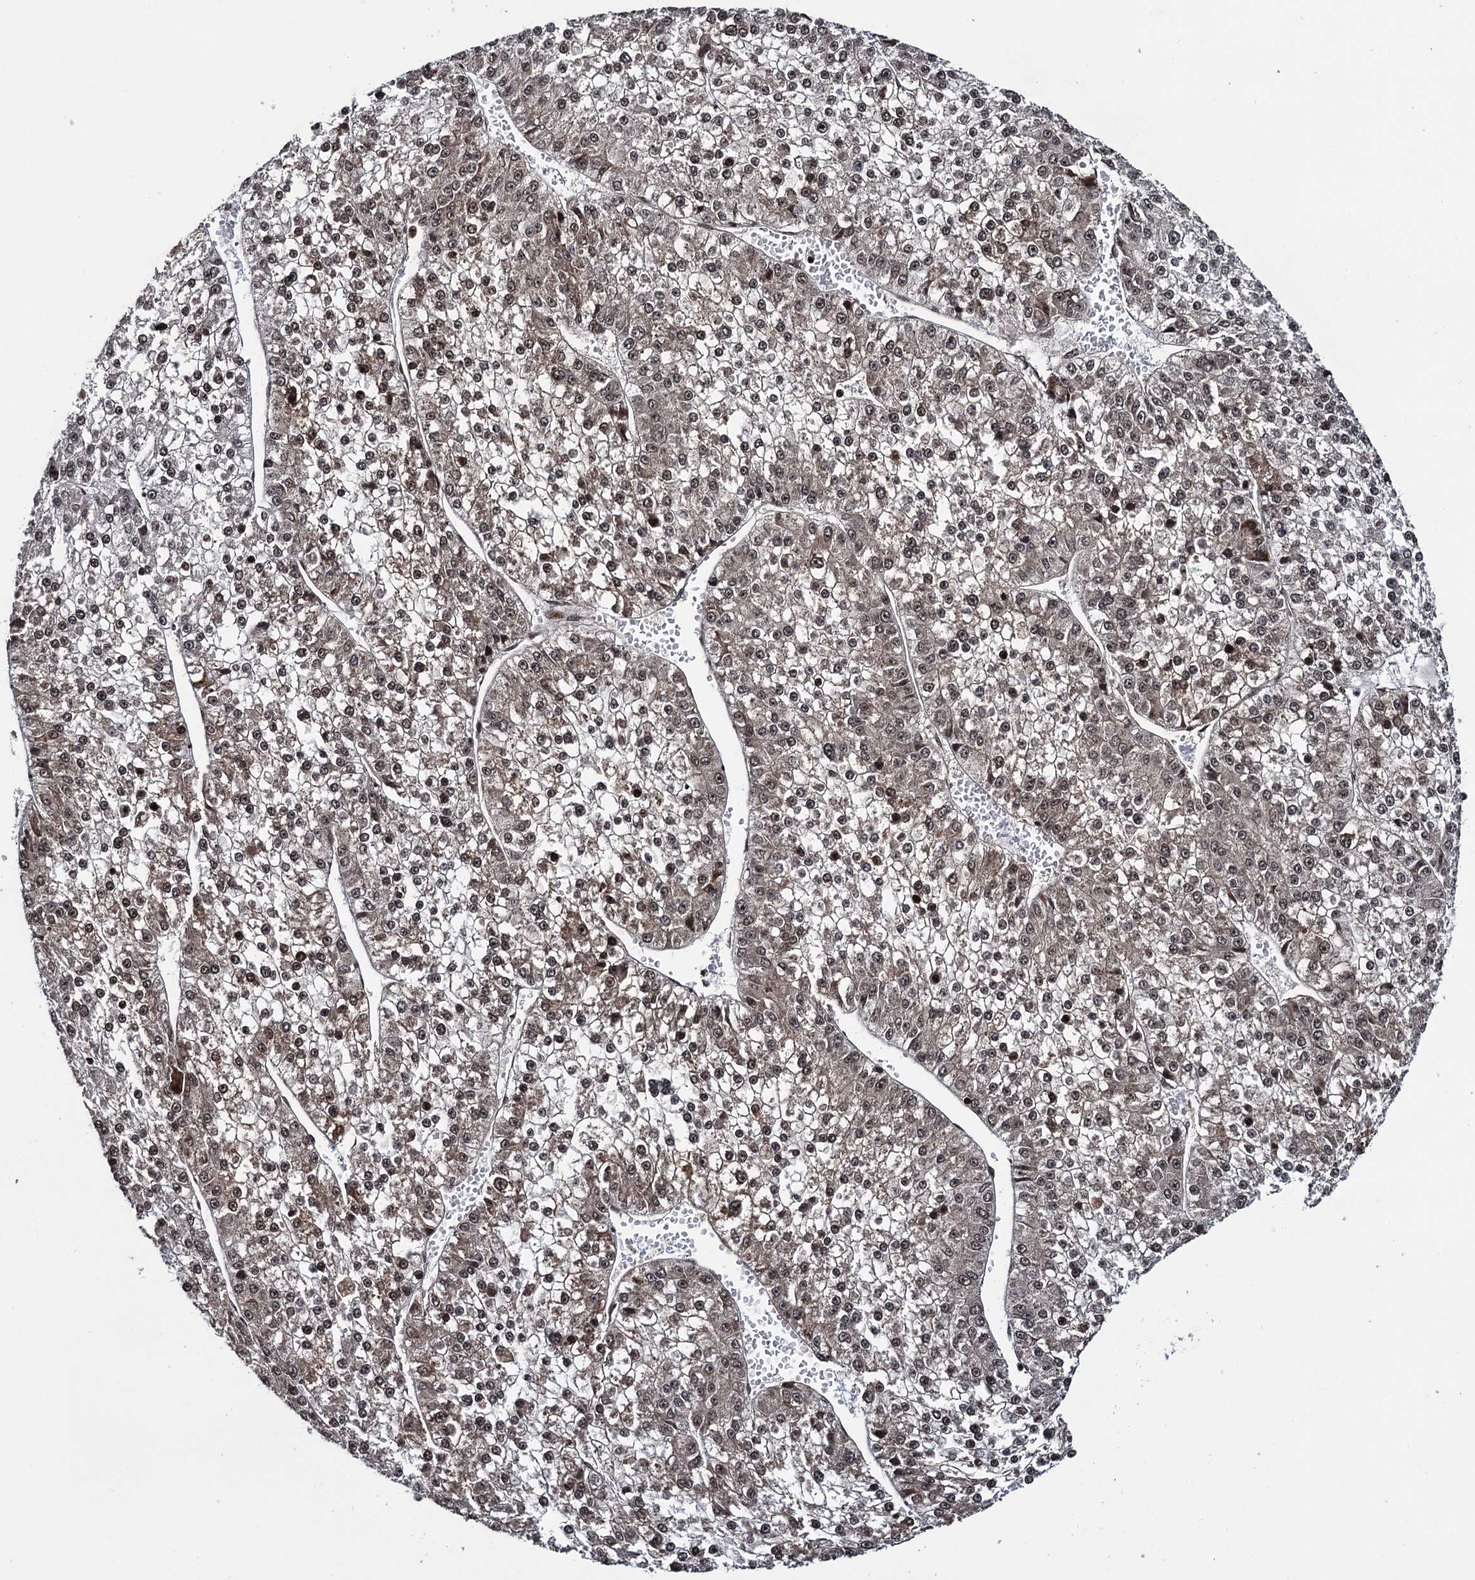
{"staining": {"intensity": "moderate", "quantity": ">75%", "location": "cytoplasmic/membranous,nuclear"}, "tissue": "liver cancer", "cell_type": "Tumor cells", "image_type": "cancer", "snomed": [{"axis": "morphology", "description": "Carcinoma, Hepatocellular, NOS"}, {"axis": "topography", "description": "Liver"}], "caption": "Immunohistochemistry histopathology image of human hepatocellular carcinoma (liver) stained for a protein (brown), which shows medium levels of moderate cytoplasmic/membranous and nuclear expression in approximately >75% of tumor cells.", "gene": "ZNF169", "patient": {"sex": "female", "age": 73}}